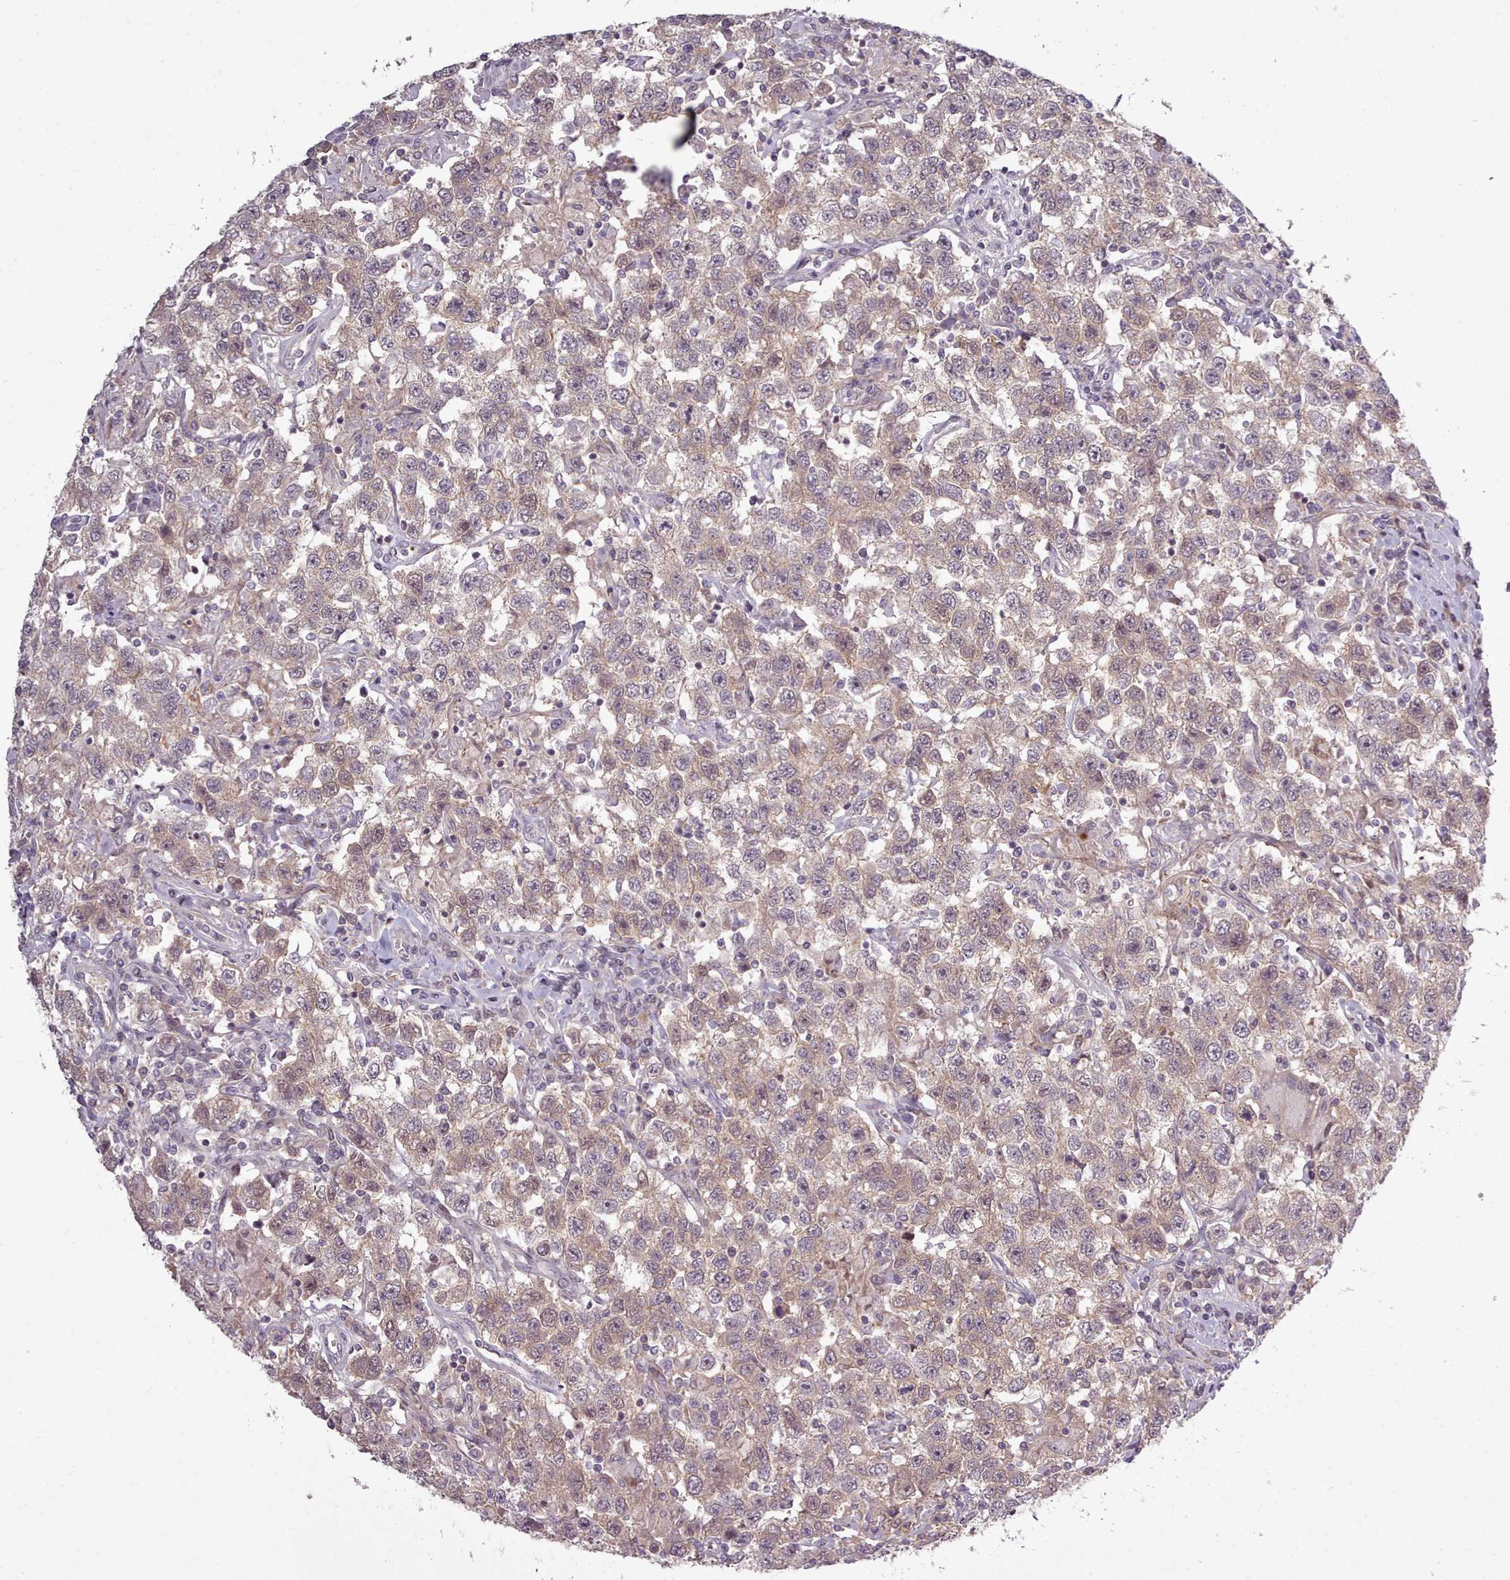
{"staining": {"intensity": "weak", "quantity": "<25%", "location": "cytoplasmic/membranous"}, "tissue": "testis cancer", "cell_type": "Tumor cells", "image_type": "cancer", "snomed": [{"axis": "morphology", "description": "Seminoma, NOS"}, {"axis": "topography", "description": "Testis"}], "caption": "Immunohistochemistry (IHC) histopathology image of neoplastic tissue: seminoma (testis) stained with DAB demonstrates no significant protein positivity in tumor cells.", "gene": "LEFTY2", "patient": {"sex": "male", "age": 41}}